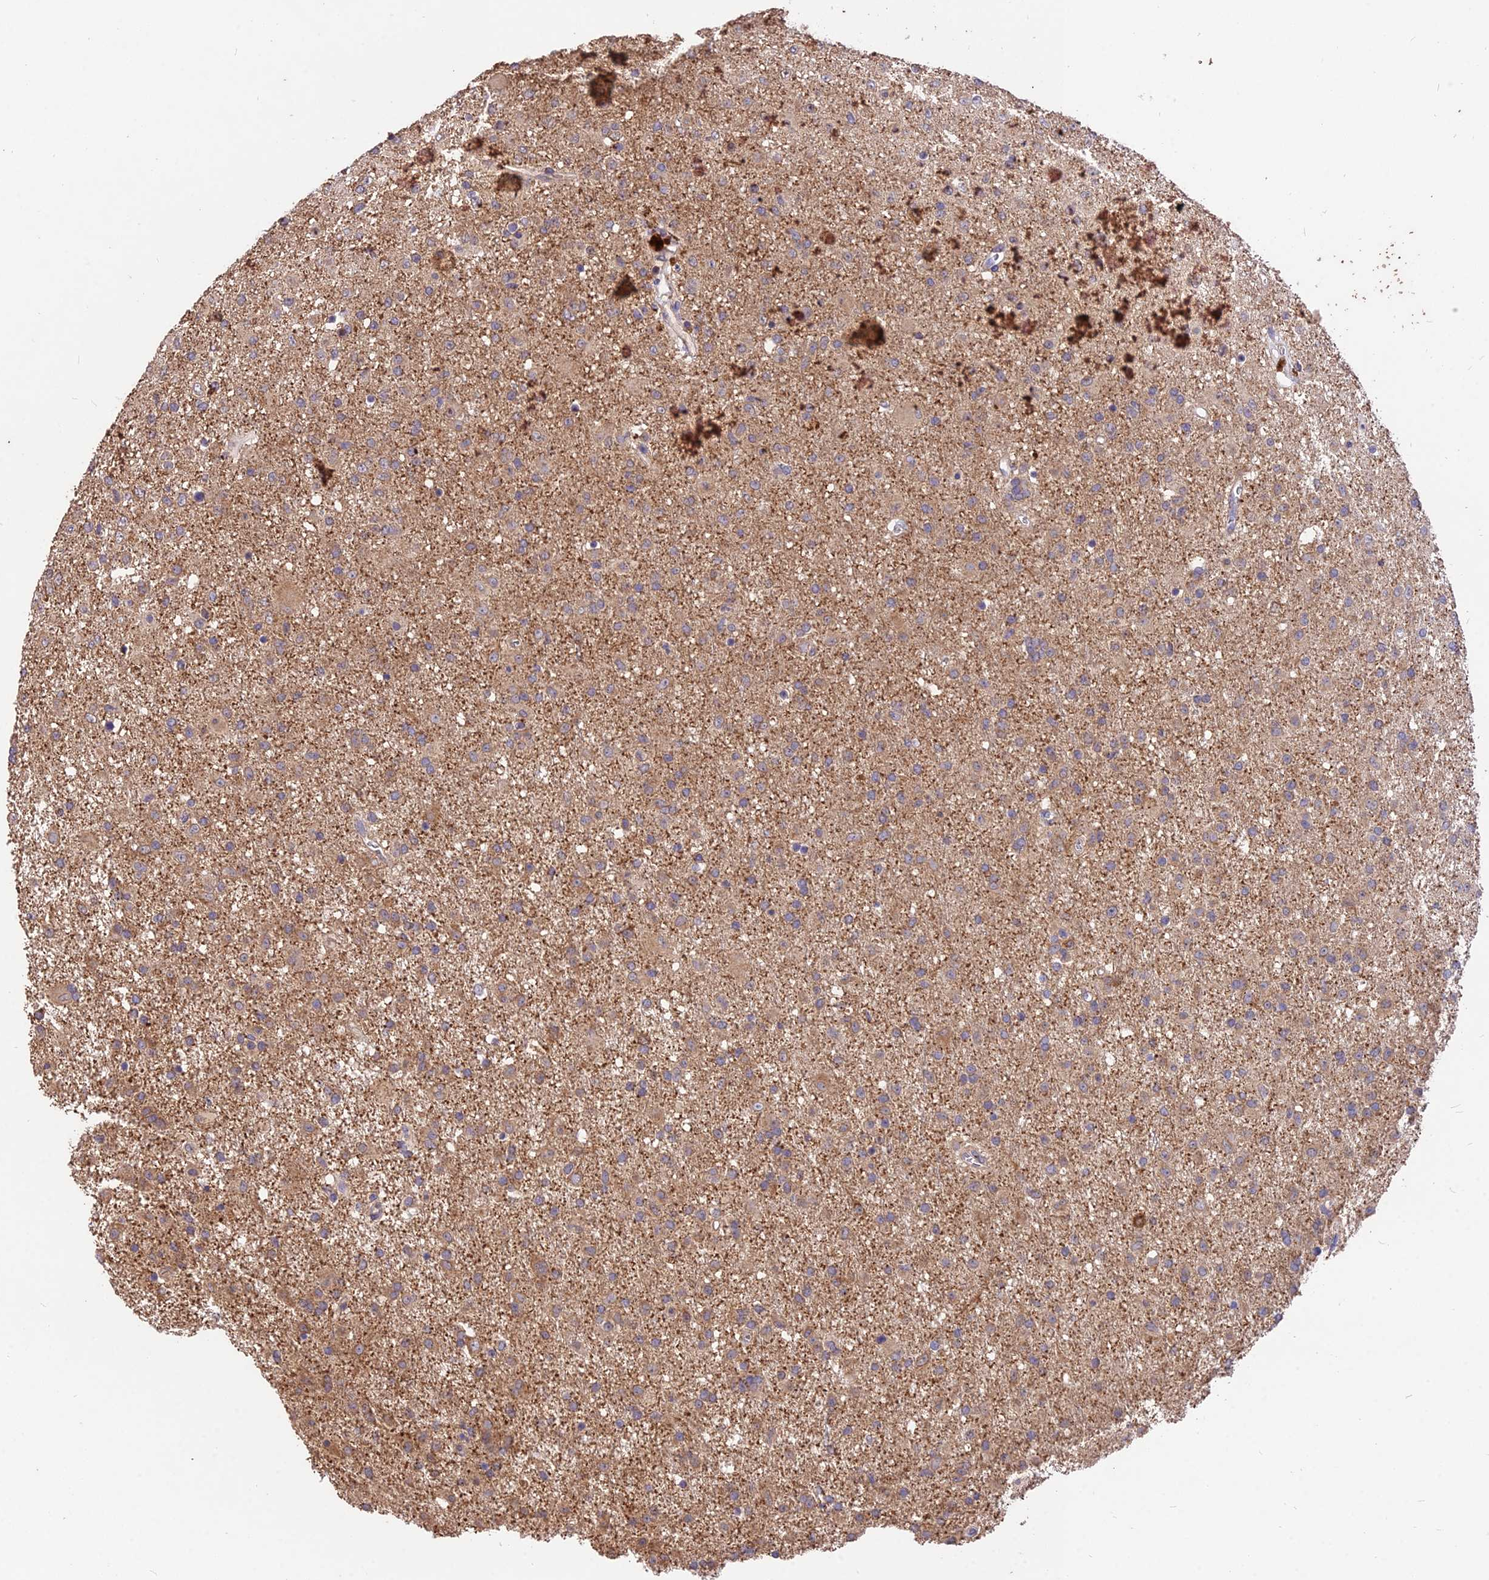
{"staining": {"intensity": "weak", "quantity": ">75%", "location": "cytoplasmic/membranous"}, "tissue": "glioma", "cell_type": "Tumor cells", "image_type": "cancer", "snomed": [{"axis": "morphology", "description": "Glioma, malignant, Low grade"}, {"axis": "topography", "description": "Brain"}], "caption": "This is an image of IHC staining of low-grade glioma (malignant), which shows weak expression in the cytoplasmic/membranous of tumor cells.", "gene": "SDHD", "patient": {"sex": "male", "age": 65}}